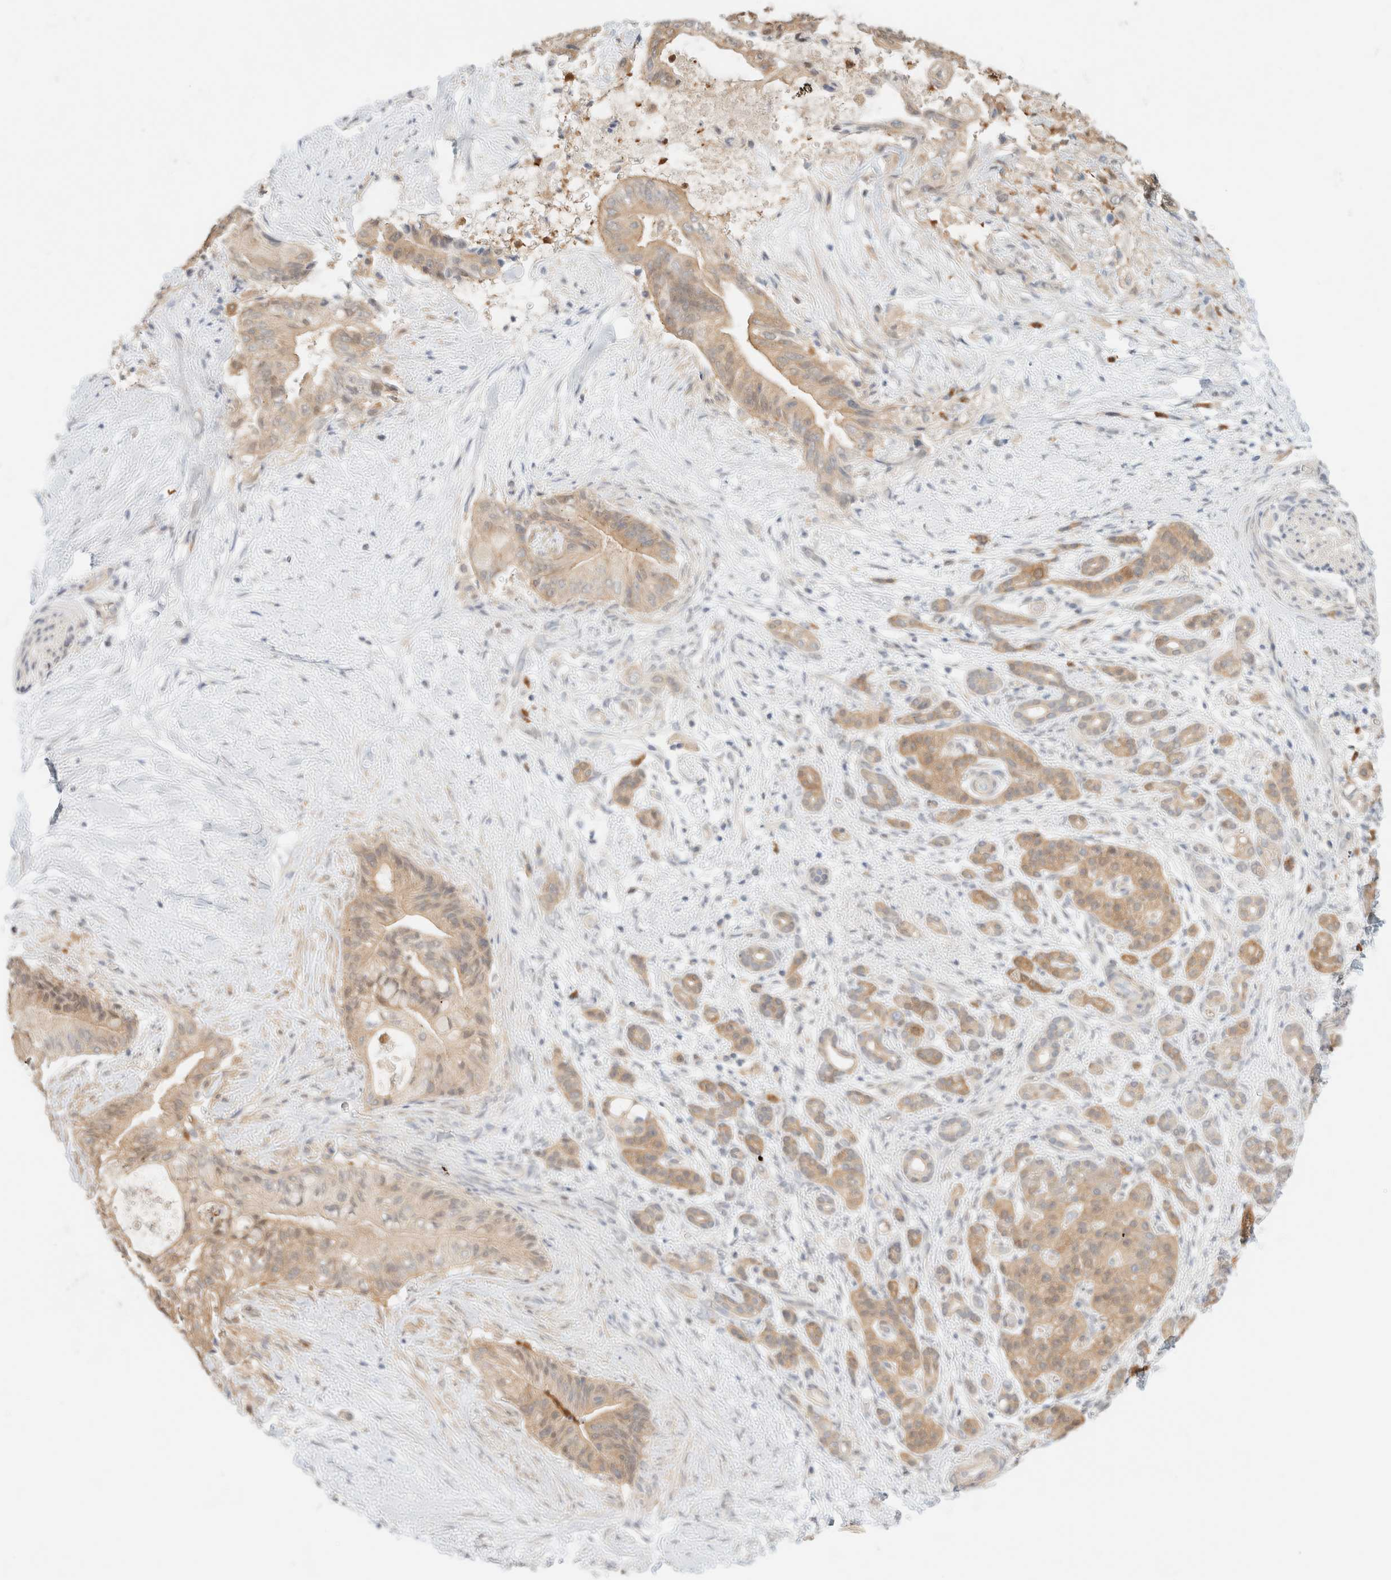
{"staining": {"intensity": "moderate", "quantity": ">75%", "location": "cytoplasmic/membranous"}, "tissue": "pancreatic cancer", "cell_type": "Tumor cells", "image_type": "cancer", "snomed": [{"axis": "morphology", "description": "Adenocarcinoma, NOS"}, {"axis": "topography", "description": "Pancreas"}], "caption": "Protein expression analysis of pancreatic adenocarcinoma exhibits moderate cytoplasmic/membranous positivity in about >75% of tumor cells.", "gene": "GPI", "patient": {"sex": "male", "age": 59}}